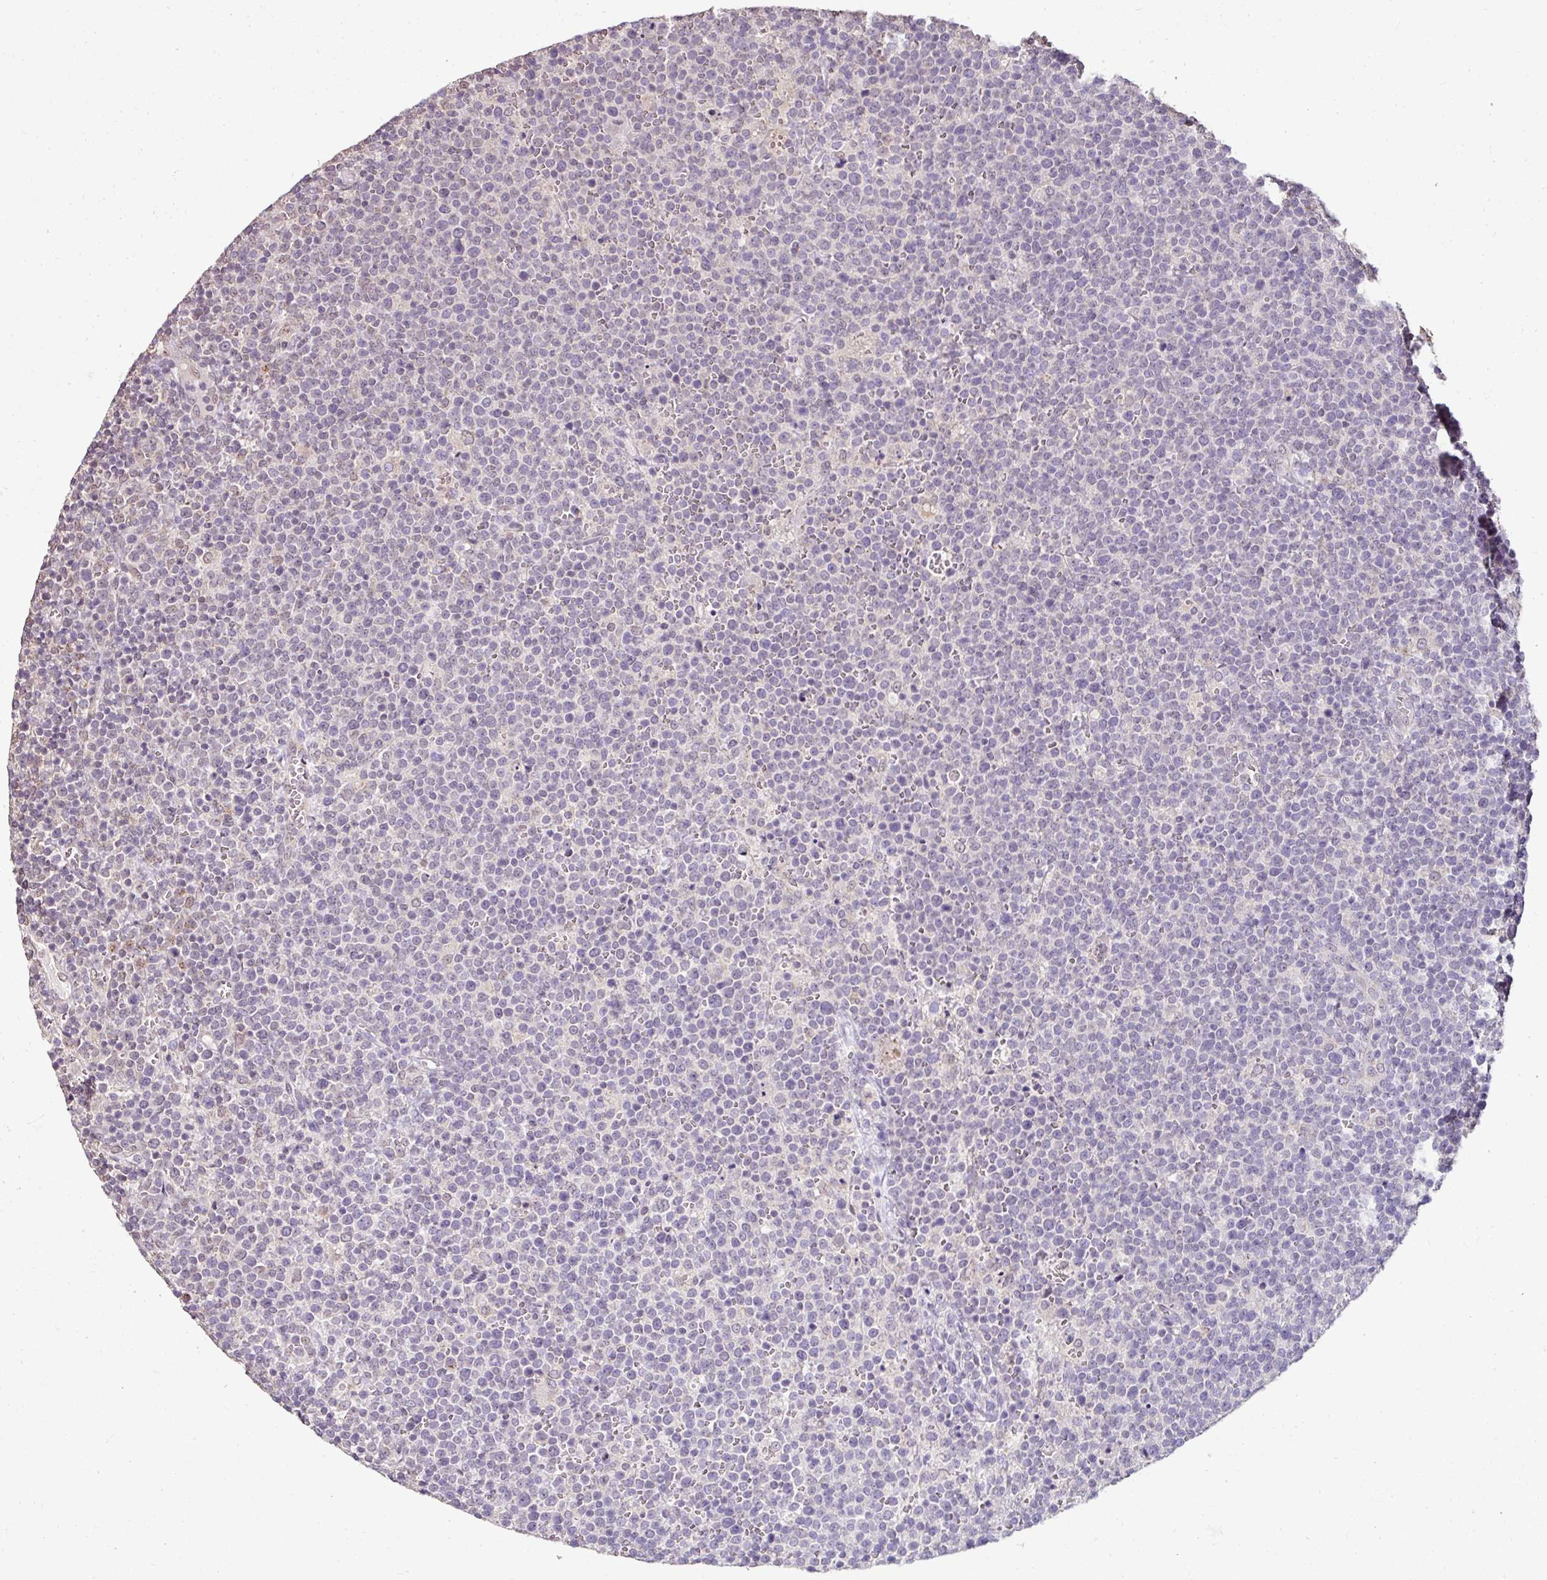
{"staining": {"intensity": "negative", "quantity": "none", "location": "none"}, "tissue": "lymphoma", "cell_type": "Tumor cells", "image_type": "cancer", "snomed": [{"axis": "morphology", "description": "Malignant lymphoma, non-Hodgkin's type, High grade"}, {"axis": "topography", "description": "Lymph node"}], "caption": "High power microscopy image of an immunohistochemistry histopathology image of high-grade malignant lymphoma, non-Hodgkin's type, revealing no significant staining in tumor cells.", "gene": "JPH2", "patient": {"sex": "male", "age": 61}}